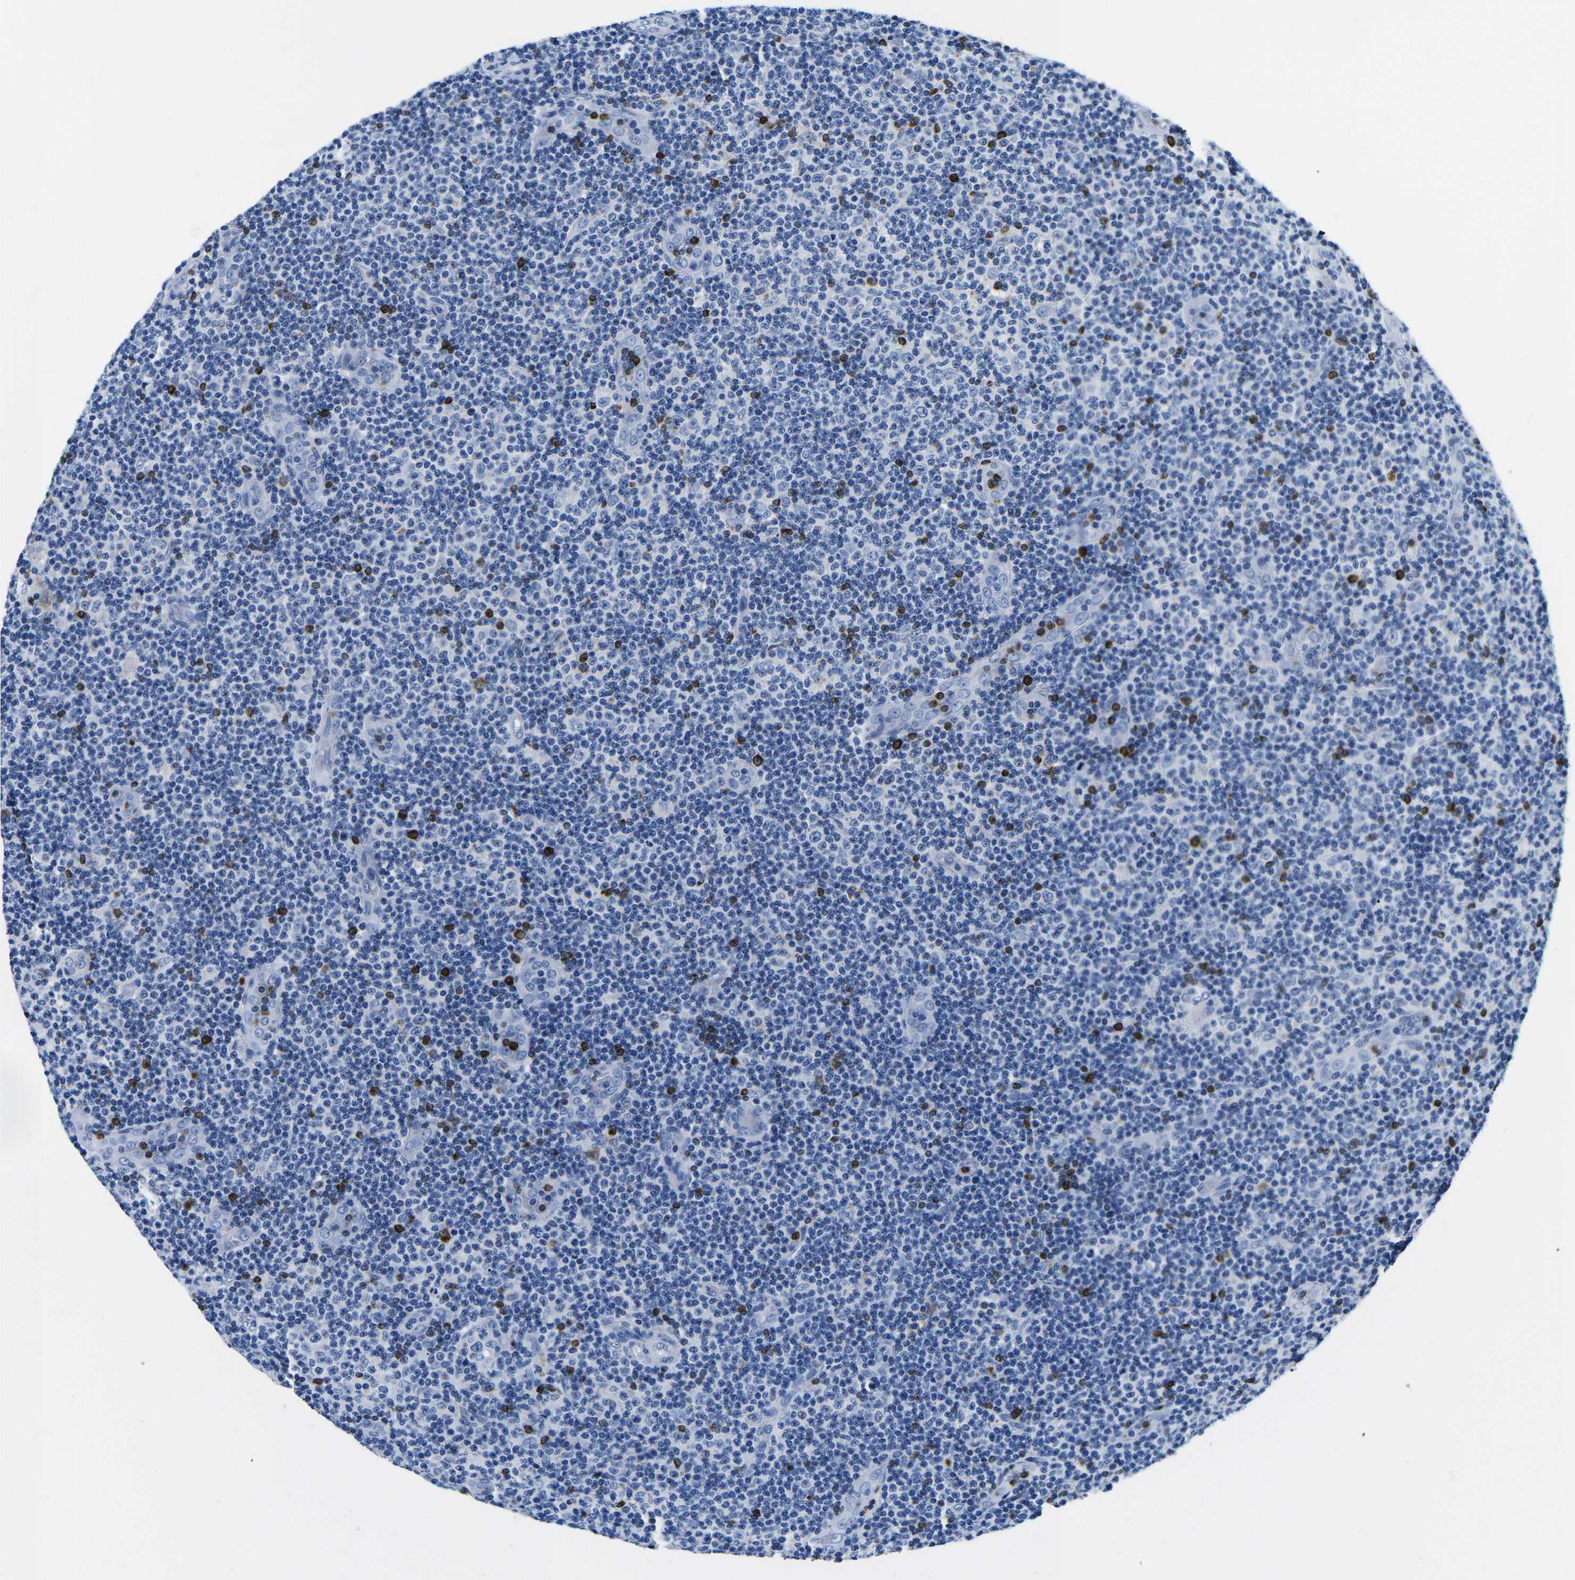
{"staining": {"intensity": "negative", "quantity": "none", "location": "none"}, "tissue": "lymphoma", "cell_type": "Tumor cells", "image_type": "cancer", "snomed": [{"axis": "morphology", "description": "Malignant lymphoma, non-Hodgkin's type, Low grade"}, {"axis": "topography", "description": "Lymph node"}], "caption": "Malignant lymphoma, non-Hodgkin's type (low-grade) was stained to show a protein in brown. There is no significant staining in tumor cells. (DAB (3,3'-diaminobenzidine) IHC visualized using brightfield microscopy, high magnification).", "gene": "CTSW", "patient": {"sex": "male", "age": 83}}